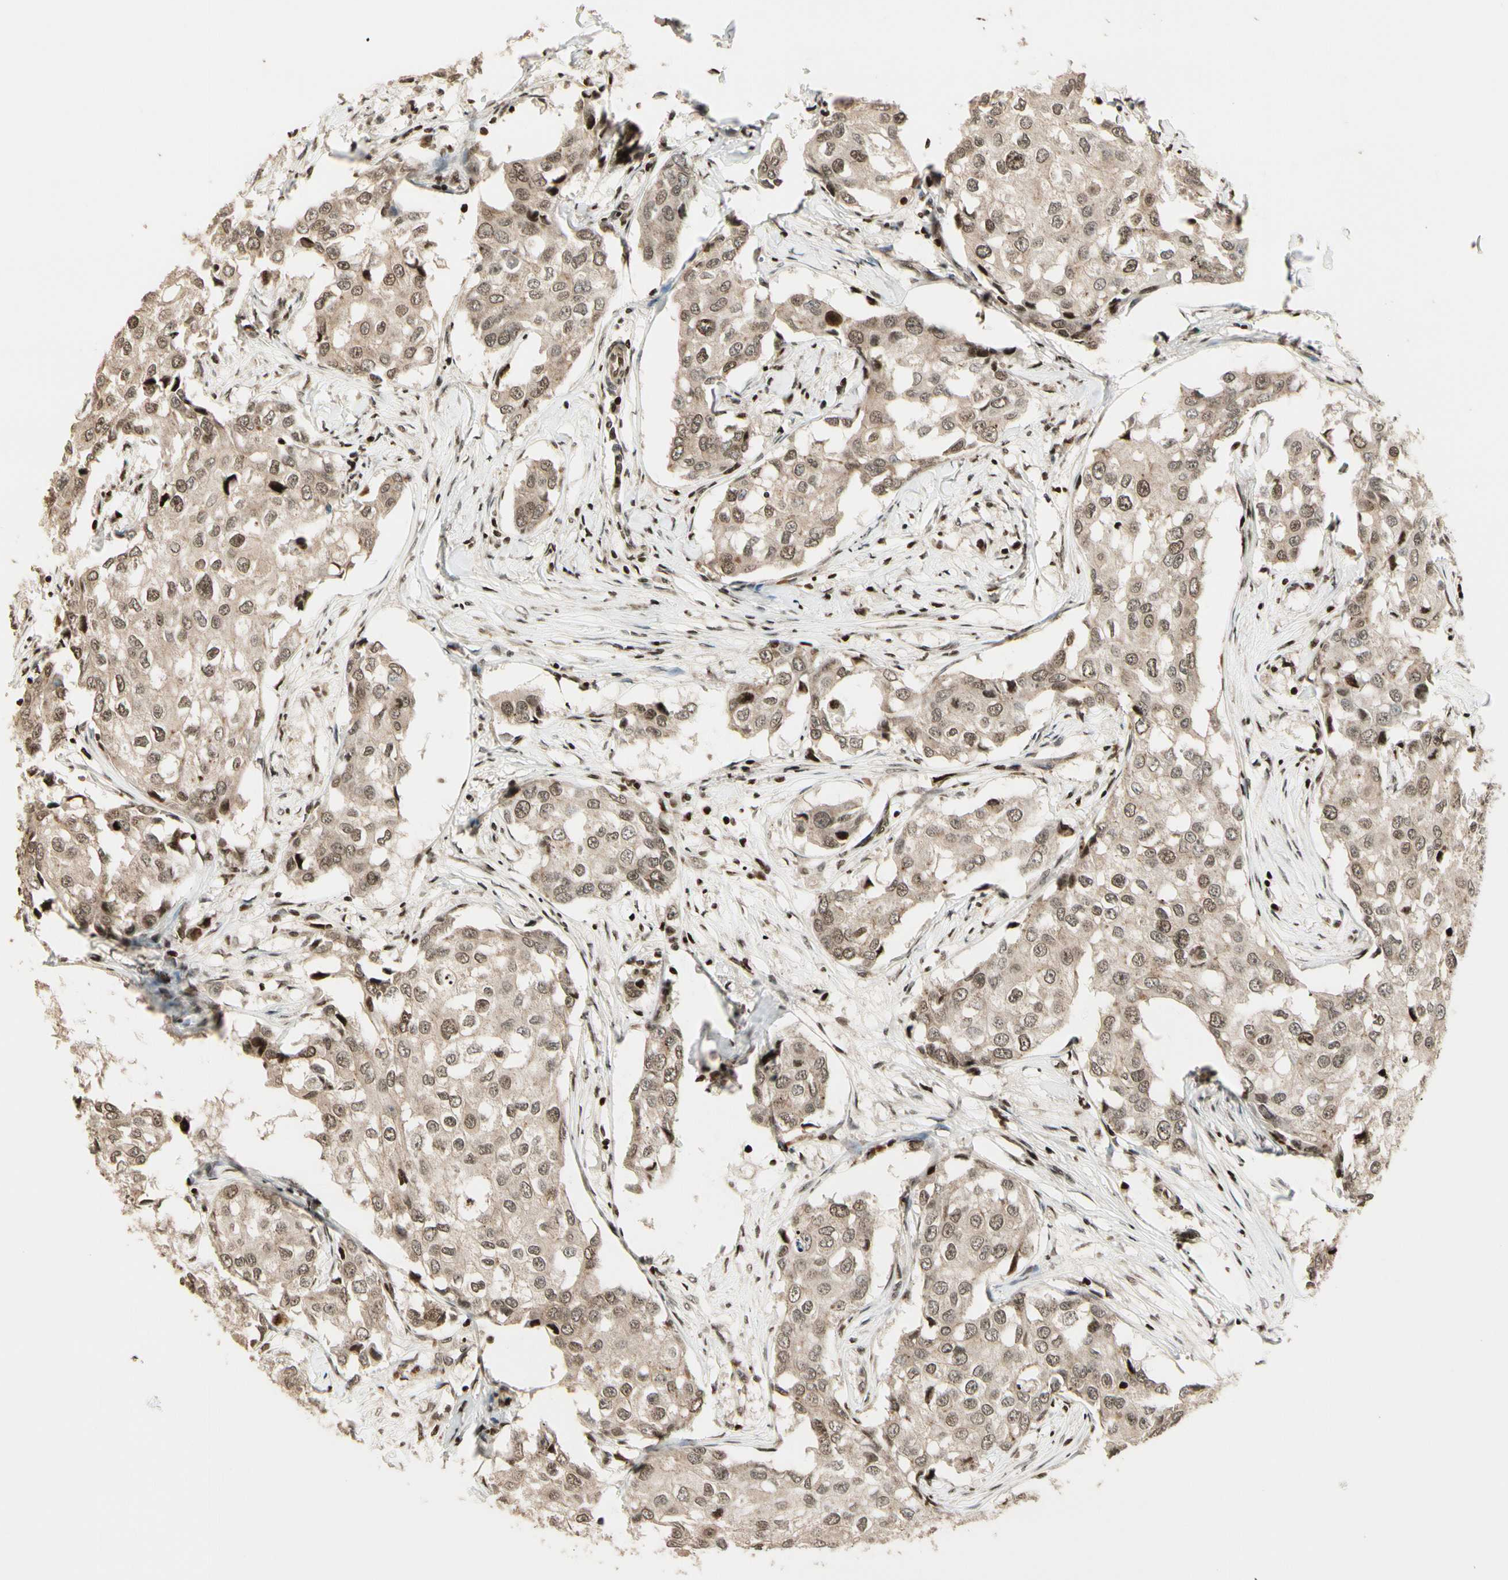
{"staining": {"intensity": "weak", "quantity": ">75%", "location": "cytoplasmic/membranous,nuclear"}, "tissue": "breast cancer", "cell_type": "Tumor cells", "image_type": "cancer", "snomed": [{"axis": "morphology", "description": "Duct carcinoma"}, {"axis": "topography", "description": "Breast"}], "caption": "IHC of breast cancer demonstrates low levels of weak cytoplasmic/membranous and nuclear expression in about >75% of tumor cells. The staining was performed using DAB to visualize the protein expression in brown, while the nuclei were stained in blue with hematoxylin (Magnification: 20x).", "gene": "TSHZ3", "patient": {"sex": "female", "age": 27}}